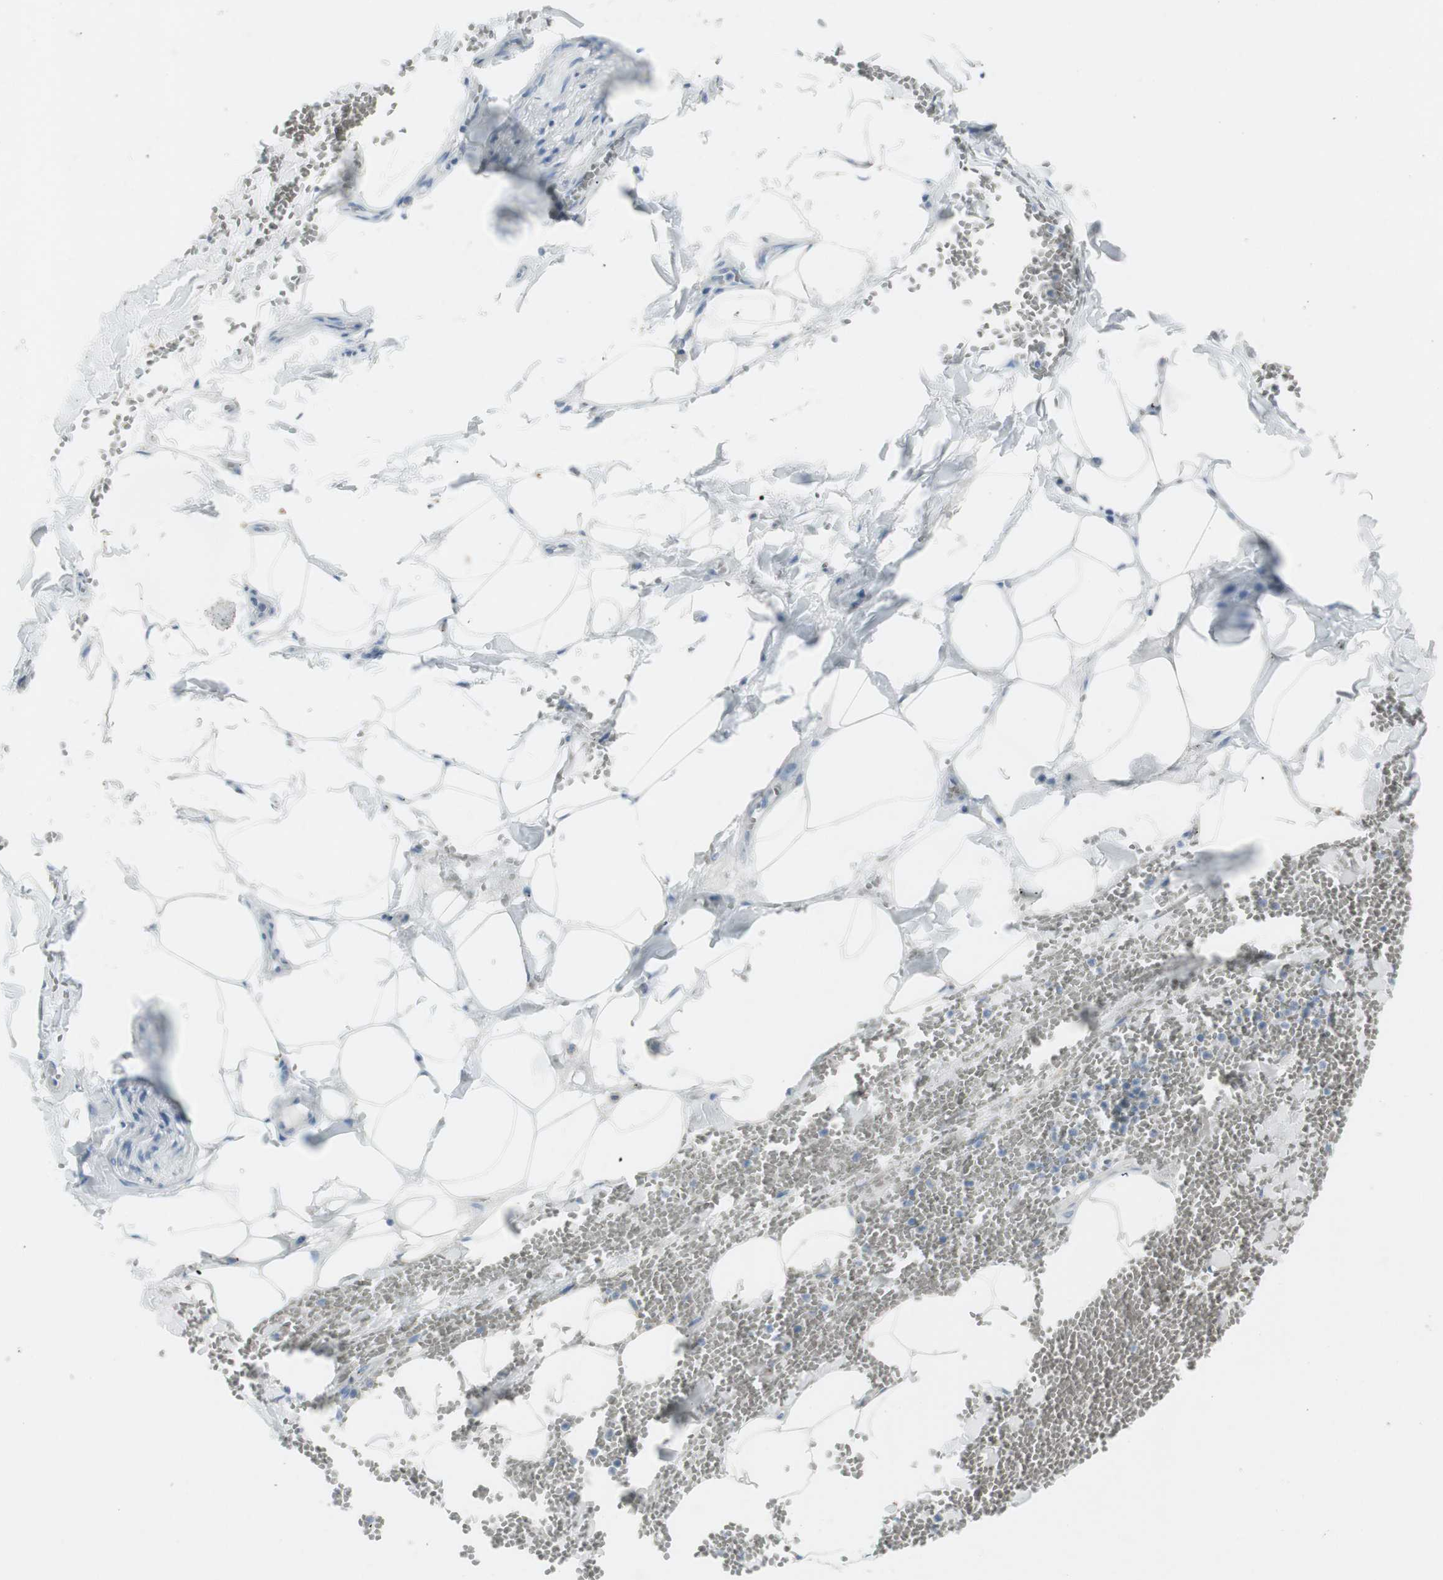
{"staining": {"intensity": "negative", "quantity": "none", "location": "none"}, "tissue": "adipose tissue", "cell_type": "Adipocytes", "image_type": "normal", "snomed": [{"axis": "morphology", "description": "Normal tissue, NOS"}, {"axis": "topography", "description": "Adipose tissue"}, {"axis": "topography", "description": "Peripheral nerve tissue"}], "caption": "Immunohistochemistry (IHC) histopathology image of benign adipose tissue: human adipose tissue stained with DAB (3,3'-diaminobenzidine) exhibits no significant protein expression in adipocytes. Brightfield microscopy of immunohistochemistry (IHC) stained with DAB (brown) and hematoxylin (blue), captured at high magnification.", "gene": "ART3", "patient": {"sex": "male", "age": 52}}